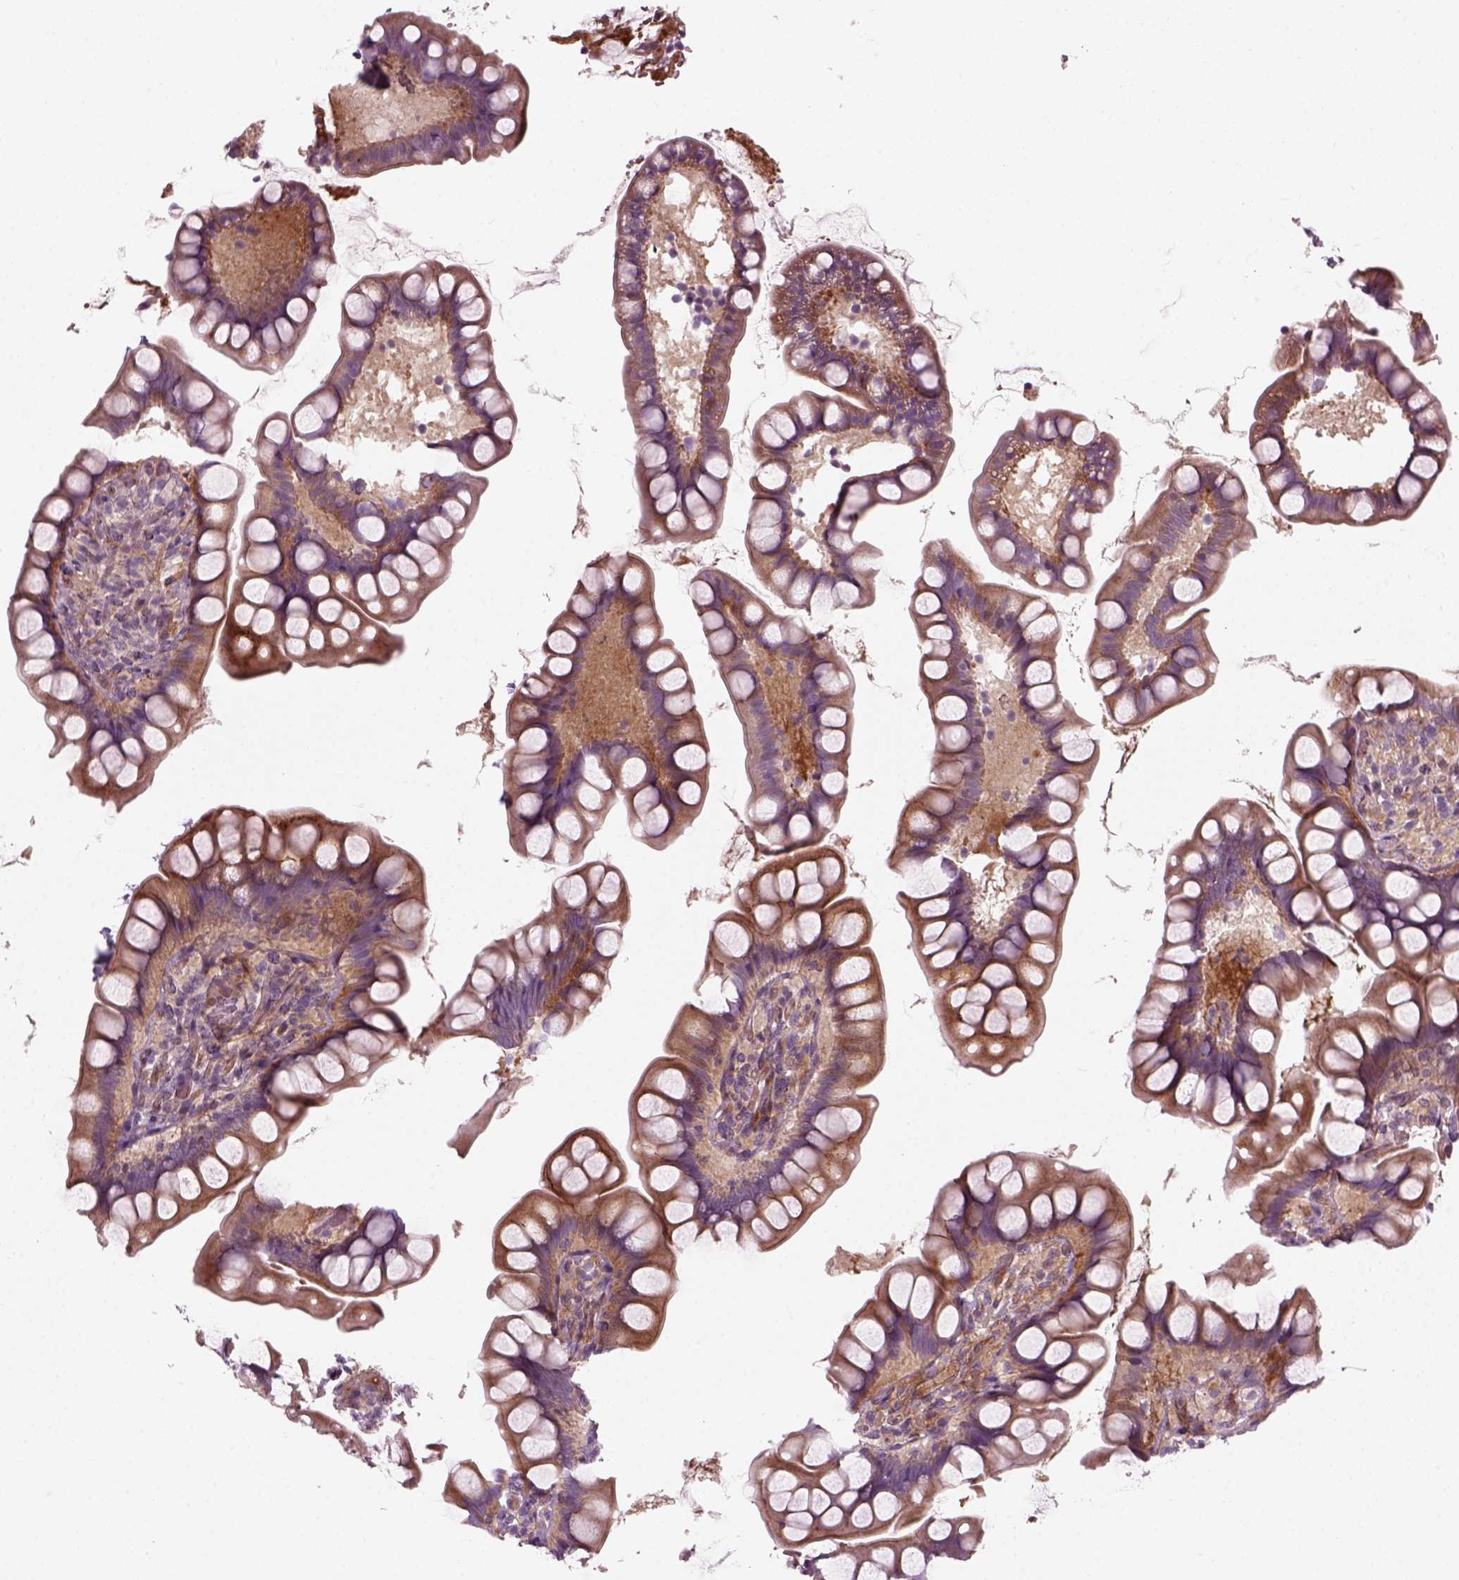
{"staining": {"intensity": "moderate", "quantity": "25%-75%", "location": "cytoplasmic/membranous"}, "tissue": "small intestine", "cell_type": "Glandular cells", "image_type": "normal", "snomed": [{"axis": "morphology", "description": "Normal tissue, NOS"}, {"axis": "topography", "description": "Small intestine"}], "caption": "Protein expression analysis of unremarkable human small intestine reveals moderate cytoplasmic/membranous staining in approximately 25%-75% of glandular cells. The staining was performed using DAB (3,3'-diaminobenzidine), with brown indicating positive protein expression. Nuclei are stained blue with hematoxylin.", "gene": "DNASE1L1", "patient": {"sex": "male", "age": 70}}